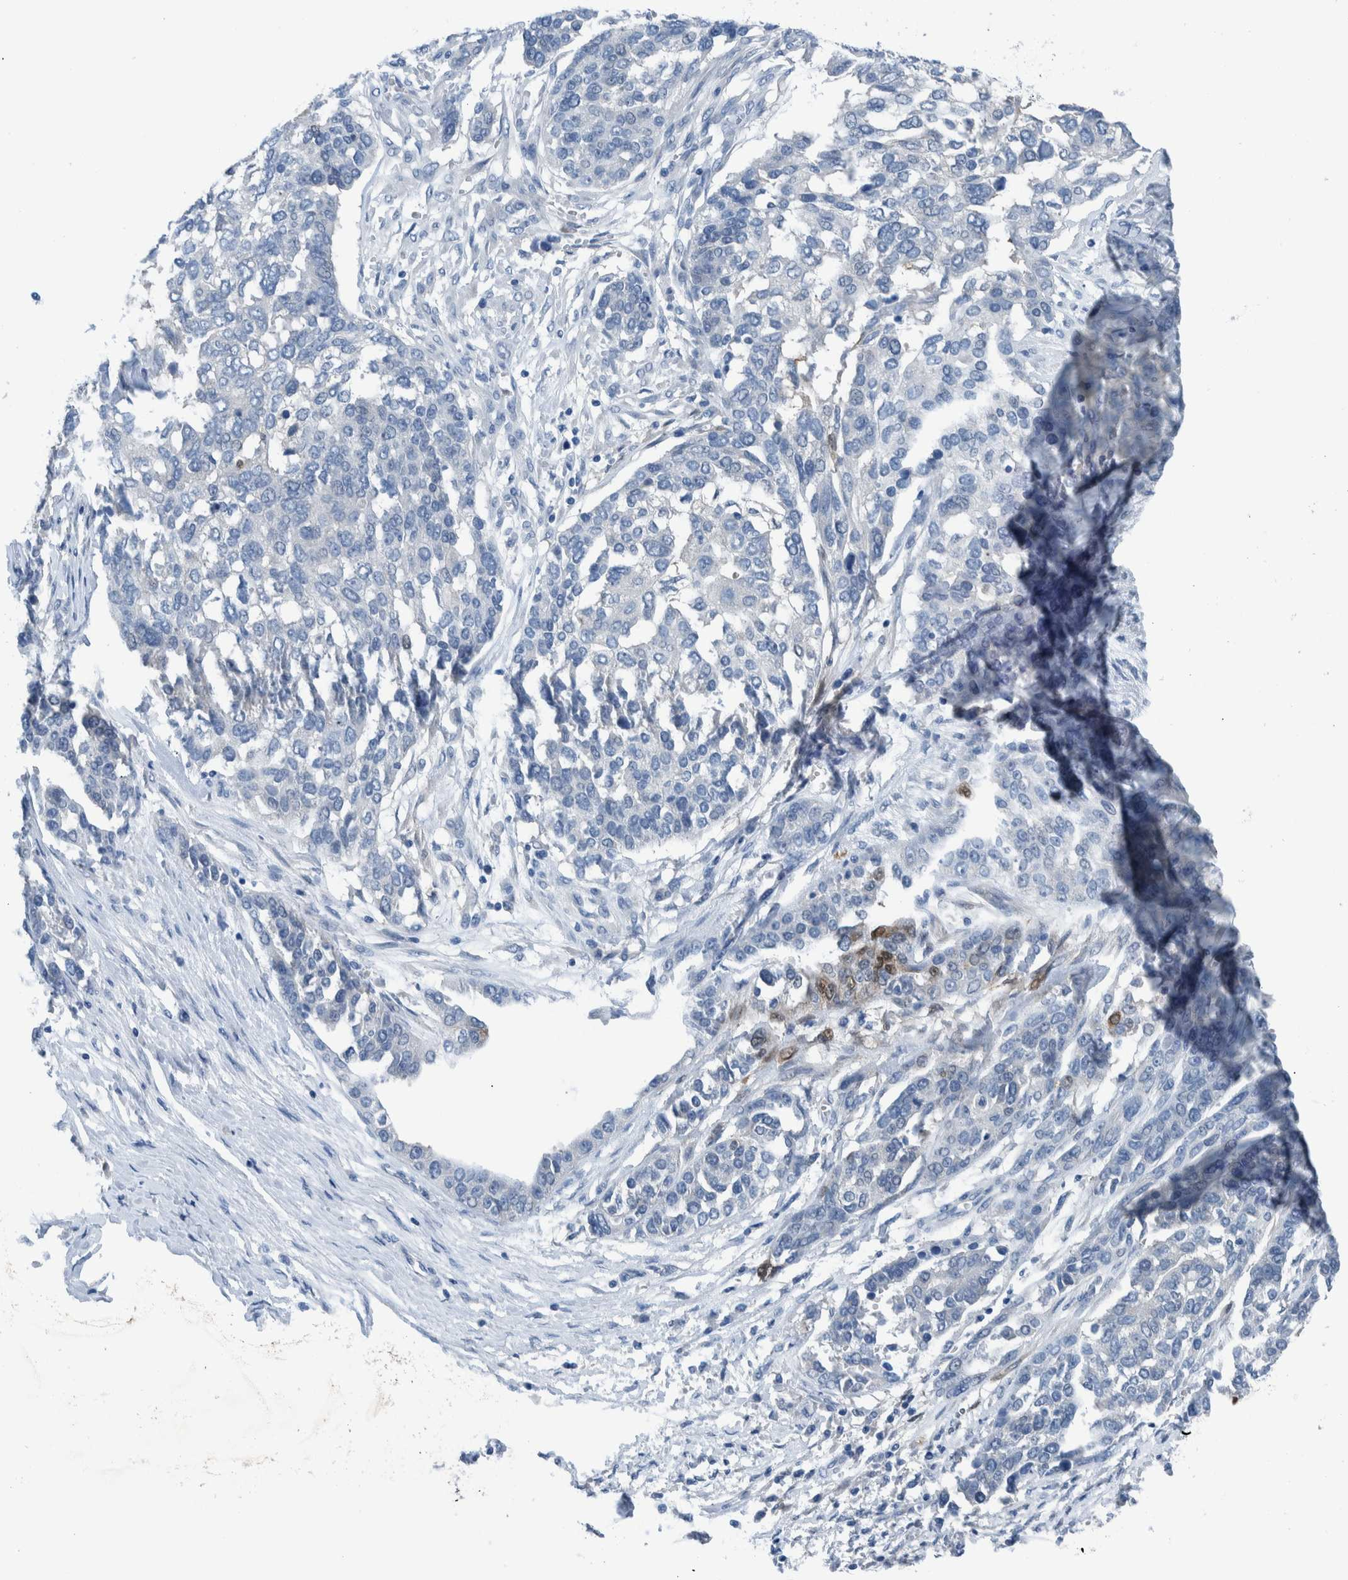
{"staining": {"intensity": "moderate", "quantity": "<25%", "location": "cytoplasmic/membranous"}, "tissue": "ovarian cancer", "cell_type": "Tumor cells", "image_type": "cancer", "snomed": [{"axis": "morphology", "description": "Cystadenocarcinoma, serous, NOS"}, {"axis": "topography", "description": "Ovary"}], "caption": "A high-resolution micrograph shows immunohistochemistry staining of ovarian cancer (serous cystadenocarcinoma), which reveals moderate cytoplasmic/membranous staining in about <25% of tumor cells.", "gene": "IDO1", "patient": {"sex": "female", "age": 44}}